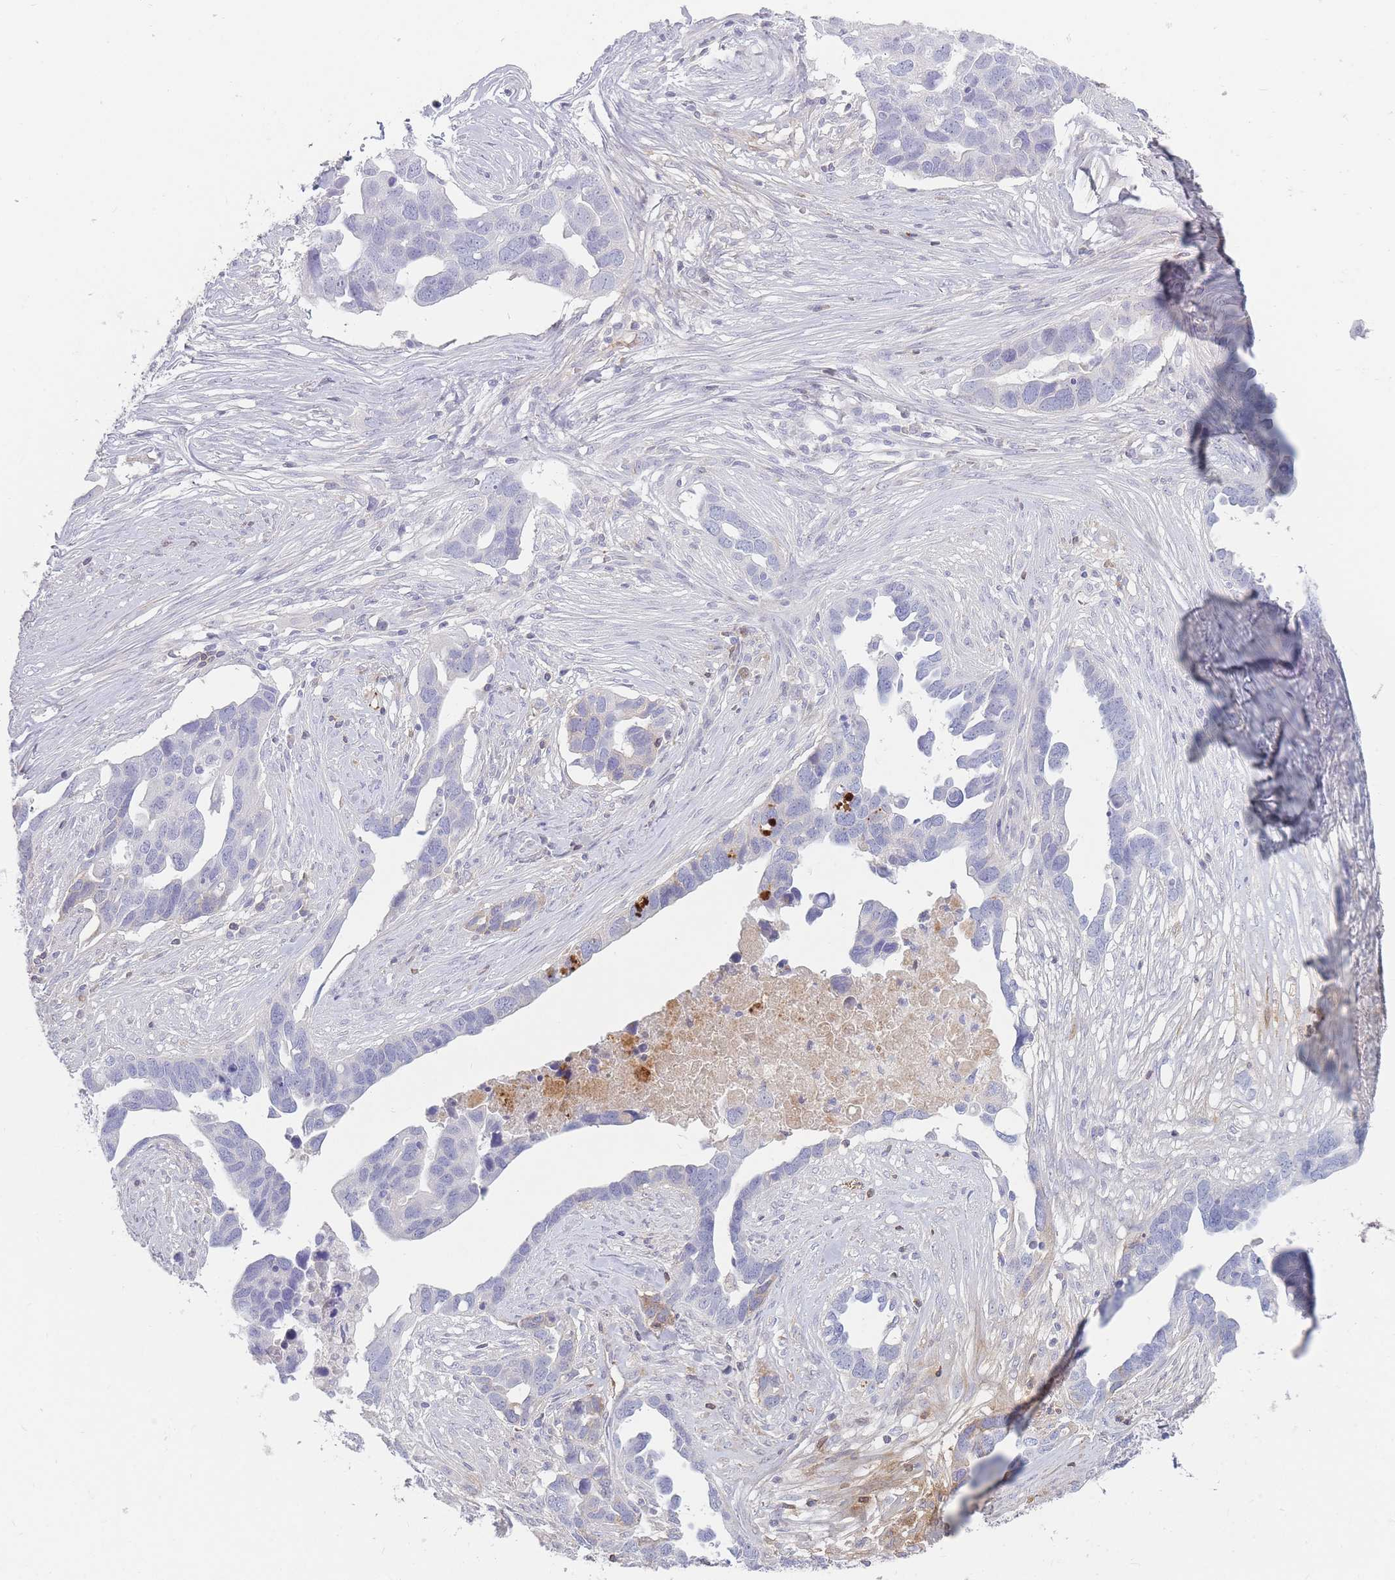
{"staining": {"intensity": "negative", "quantity": "none", "location": "none"}, "tissue": "ovarian cancer", "cell_type": "Tumor cells", "image_type": "cancer", "snomed": [{"axis": "morphology", "description": "Cystadenocarcinoma, serous, NOS"}, {"axis": "topography", "description": "Ovary"}], "caption": "This is an immunohistochemistry histopathology image of serous cystadenocarcinoma (ovarian). There is no staining in tumor cells.", "gene": "PRG4", "patient": {"sex": "female", "age": 54}}